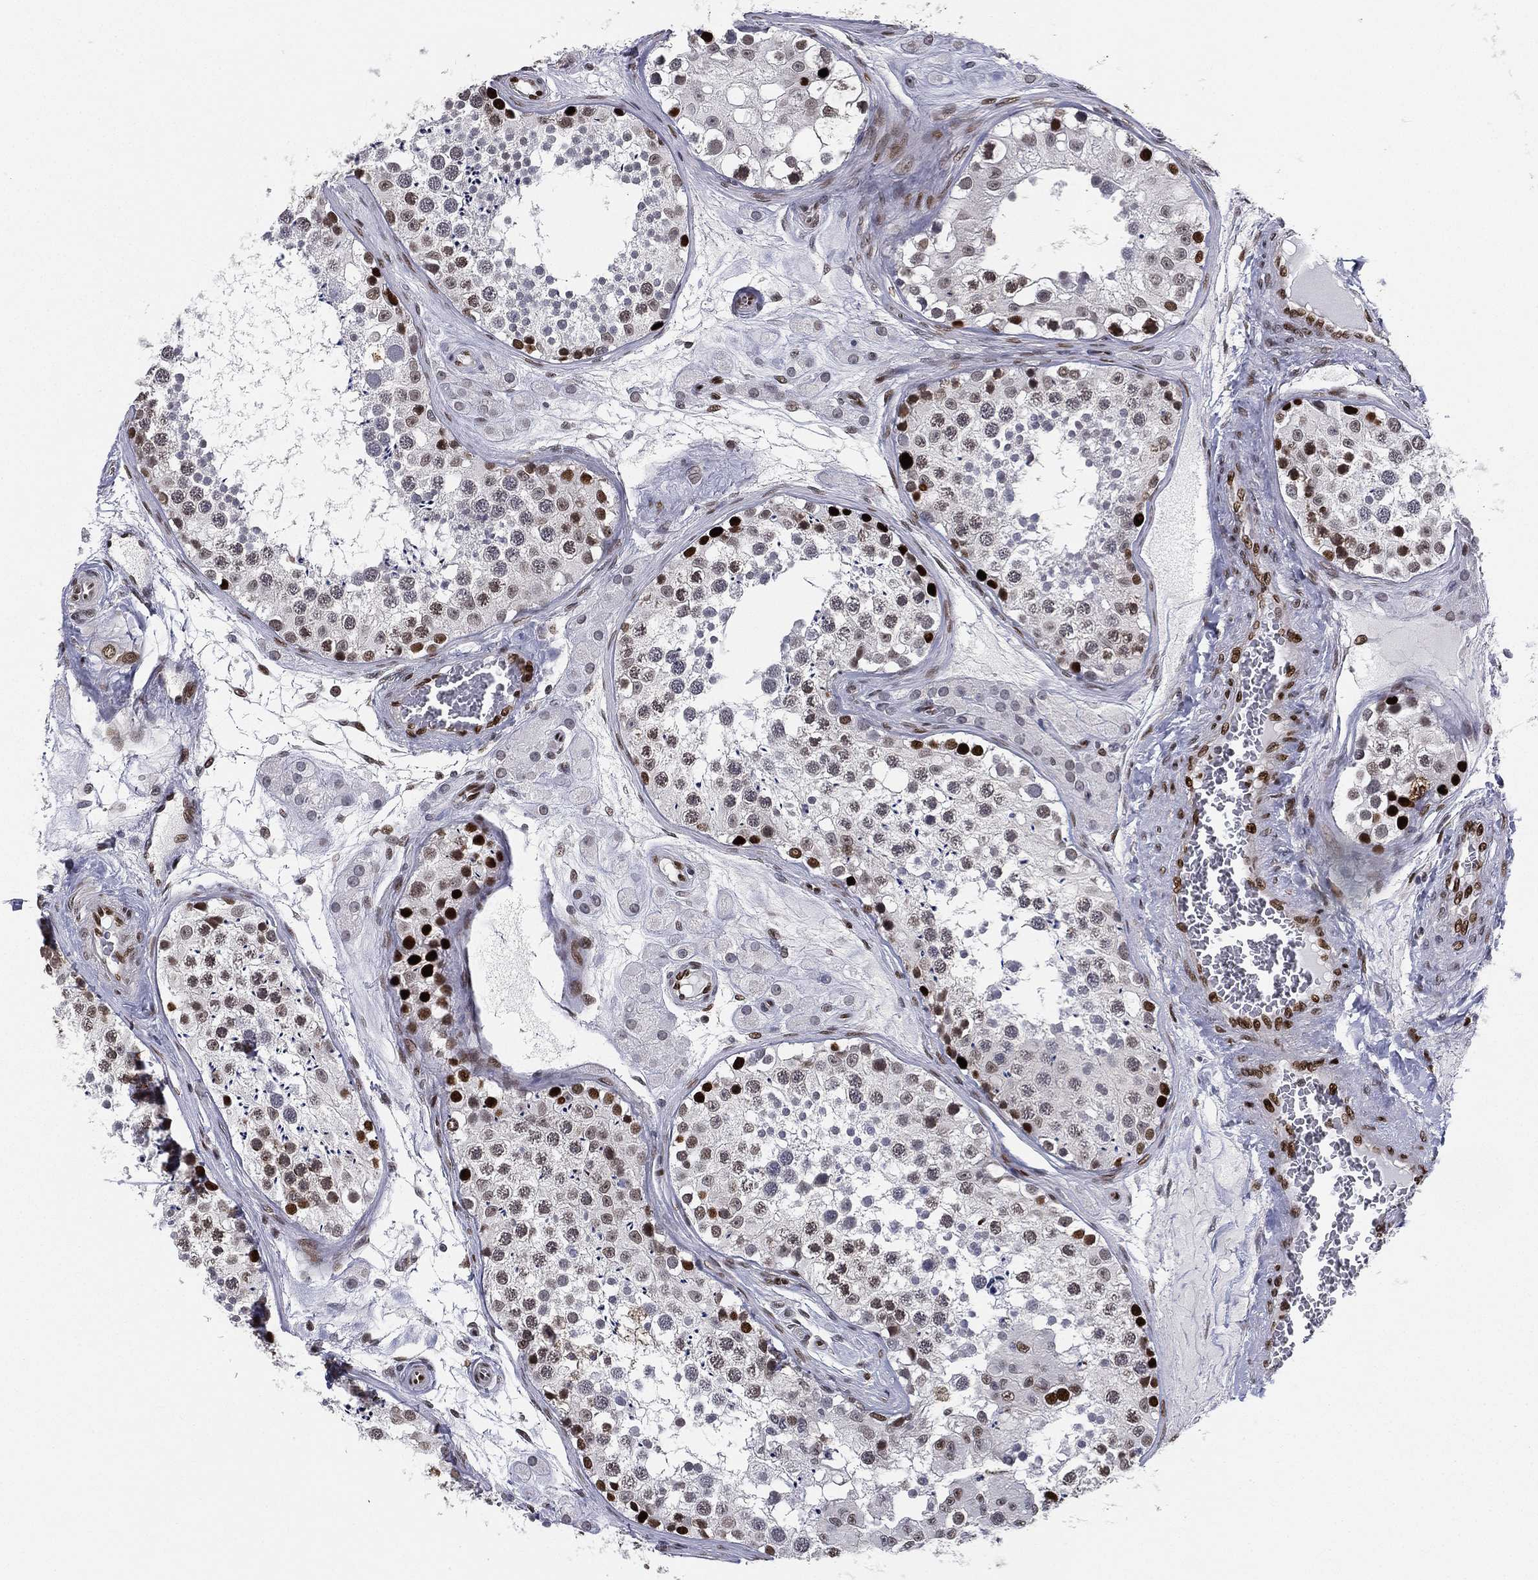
{"staining": {"intensity": "strong", "quantity": "<25%", "location": "nuclear"}, "tissue": "testis", "cell_type": "Cells in seminiferous ducts", "image_type": "normal", "snomed": [{"axis": "morphology", "description": "Normal tissue, NOS"}, {"axis": "topography", "description": "Testis"}], "caption": "Immunohistochemical staining of benign human testis reveals strong nuclear protein positivity in about <25% of cells in seminiferous ducts.", "gene": "LMNB1", "patient": {"sex": "male", "age": 31}}